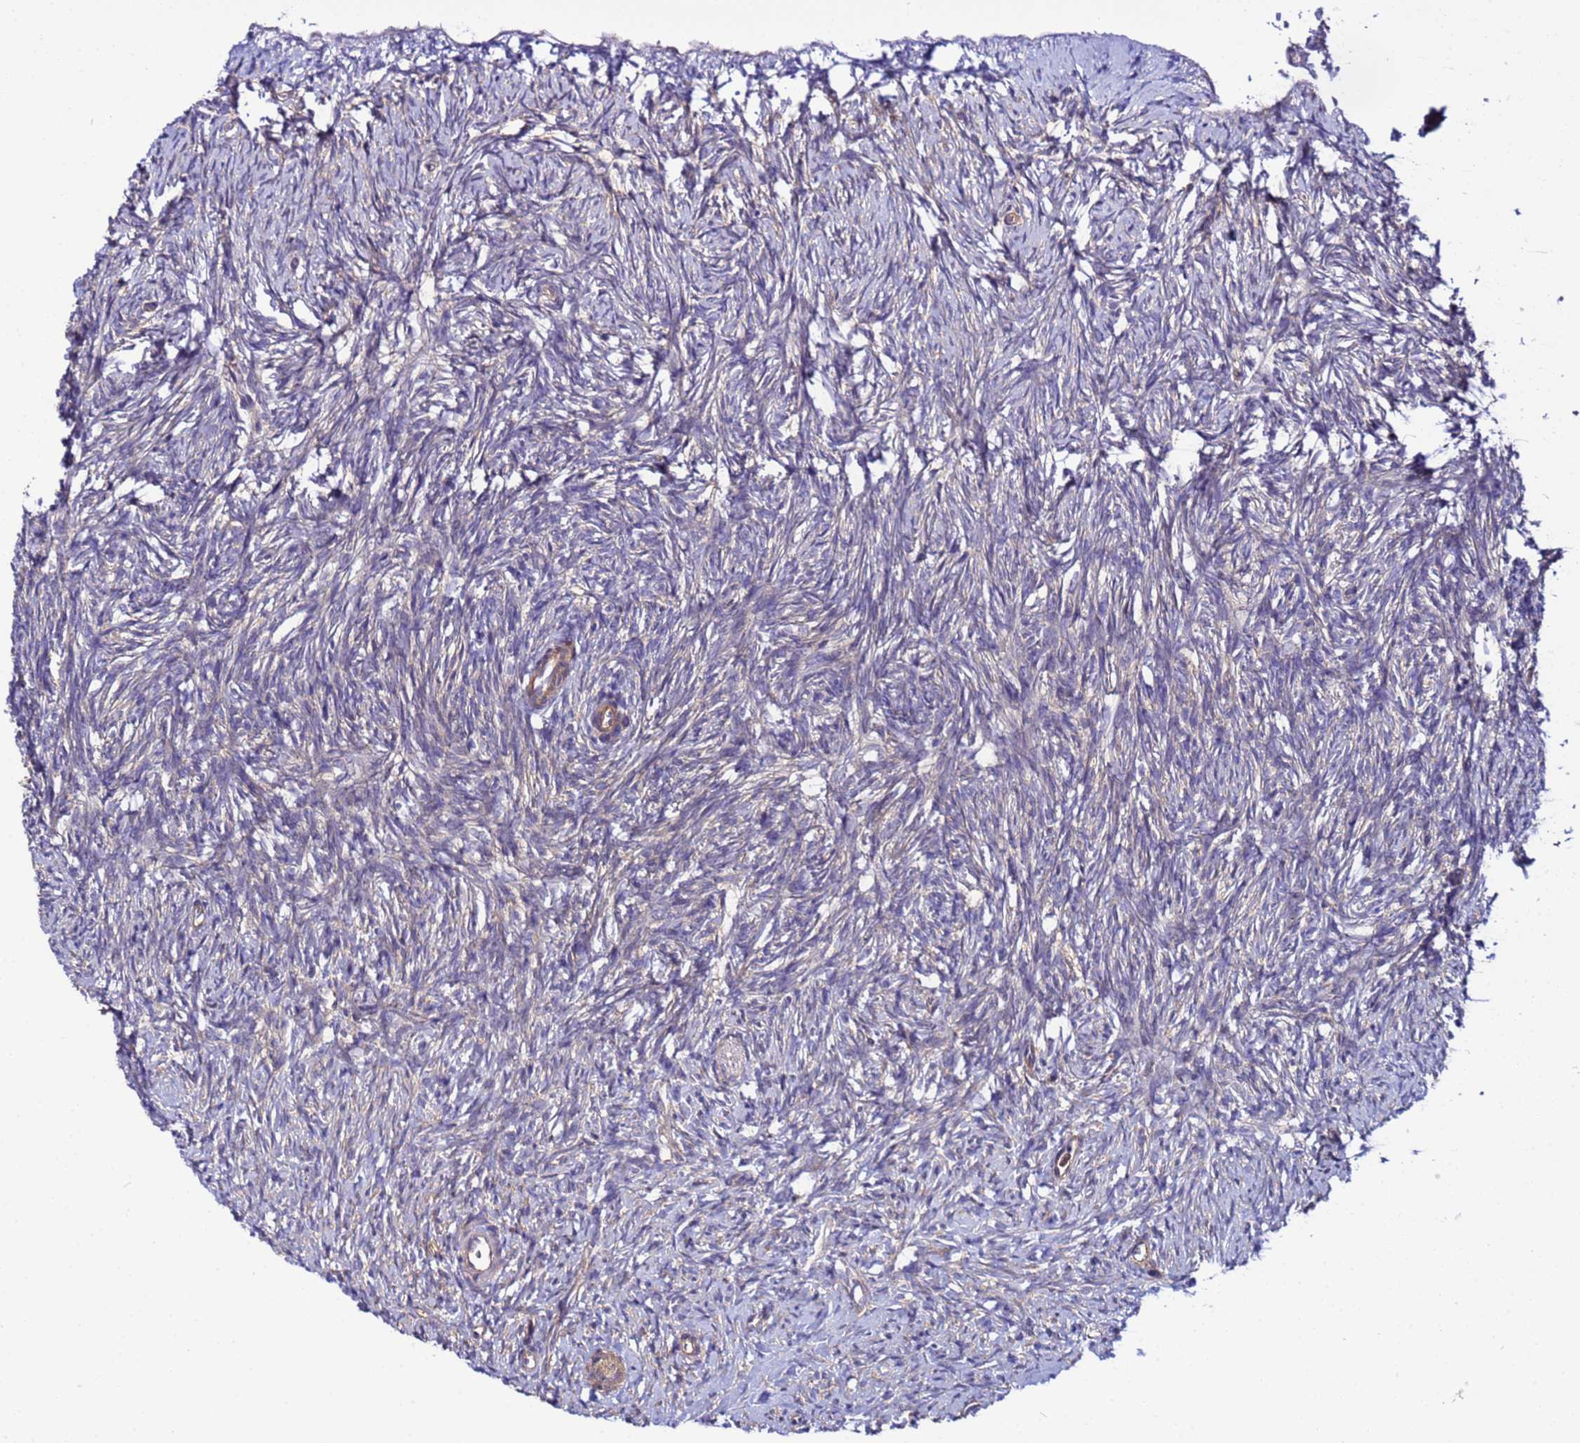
{"staining": {"intensity": "weak", "quantity": "25%-75%", "location": "cytoplasmic/membranous"}, "tissue": "ovary", "cell_type": "Follicle cells", "image_type": "normal", "snomed": [{"axis": "morphology", "description": "Normal tissue, NOS"}, {"axis": "topography", "description": "Ovary"}], "caption": "Immunohistochemical staining of normal human ovary demonstrates weak cytoplasmic/membranous protein positivity in approximately 25%-75% of follicle cells. The protein is stained brown, and the nuclei are stained in blue (DAB IHC with brightfield microscopy, high magnification).", "gene": "STK38L", "patient": {"sex": "female", "age": 51}}